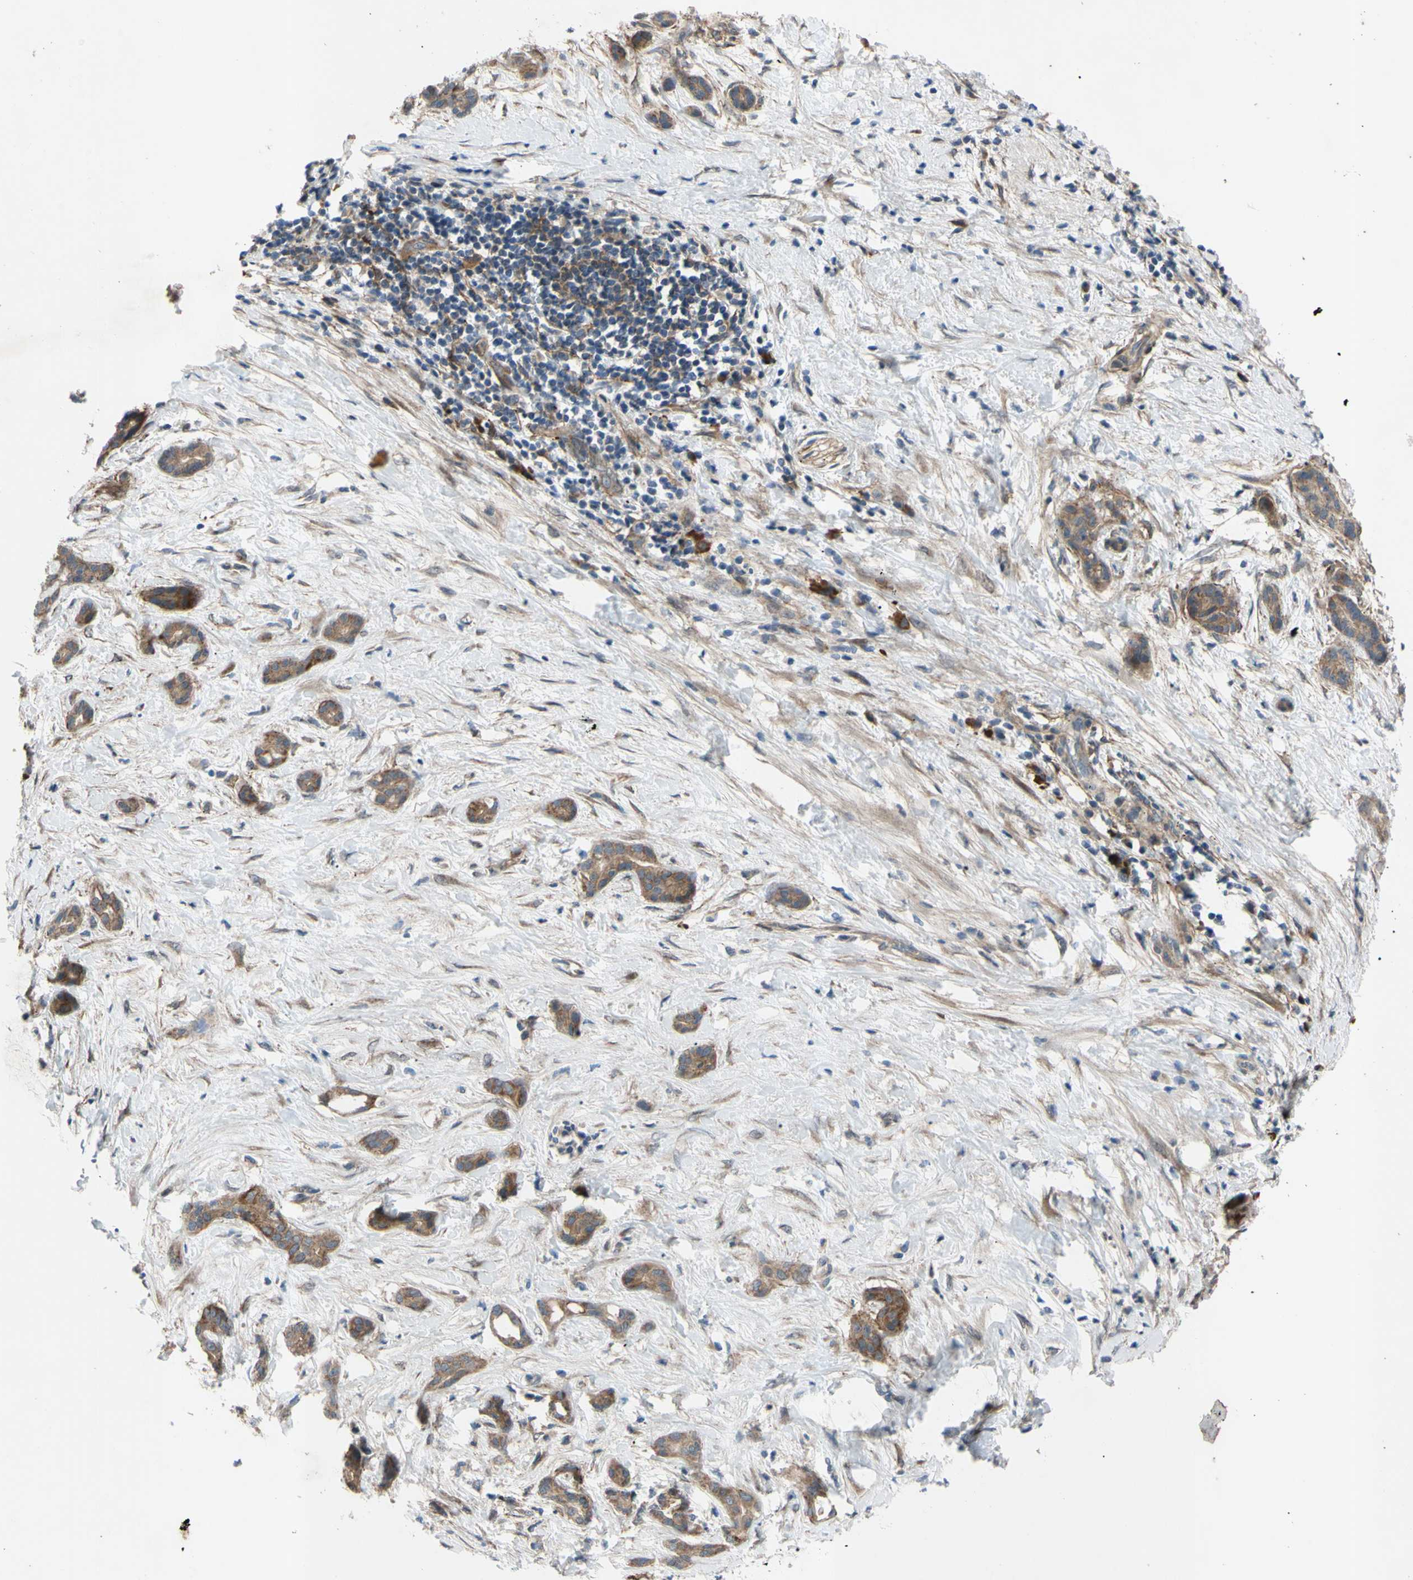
{"staining": {"intensity": "moderate", "quantity": ">75%", "location": "cytoplasmic/membranous"}, "tissue": "pancreatic cancer", "cell_type": "Tumor cells", "image_type": "cancer", "snomed": [{"axis": "morphology", "description": "Adenocarcinoma, NOS"}, {"axis": "topography", "description": "Pancreas"}], "caption": "The micrograph demonstrates a brown stain indicating the presence of a protein in the cytoplasmic/membranous of tumor cells in pancreatic adenocarcinoma.", "gene": "SVIL", "patient": {"sex": "male", "age": 41}}